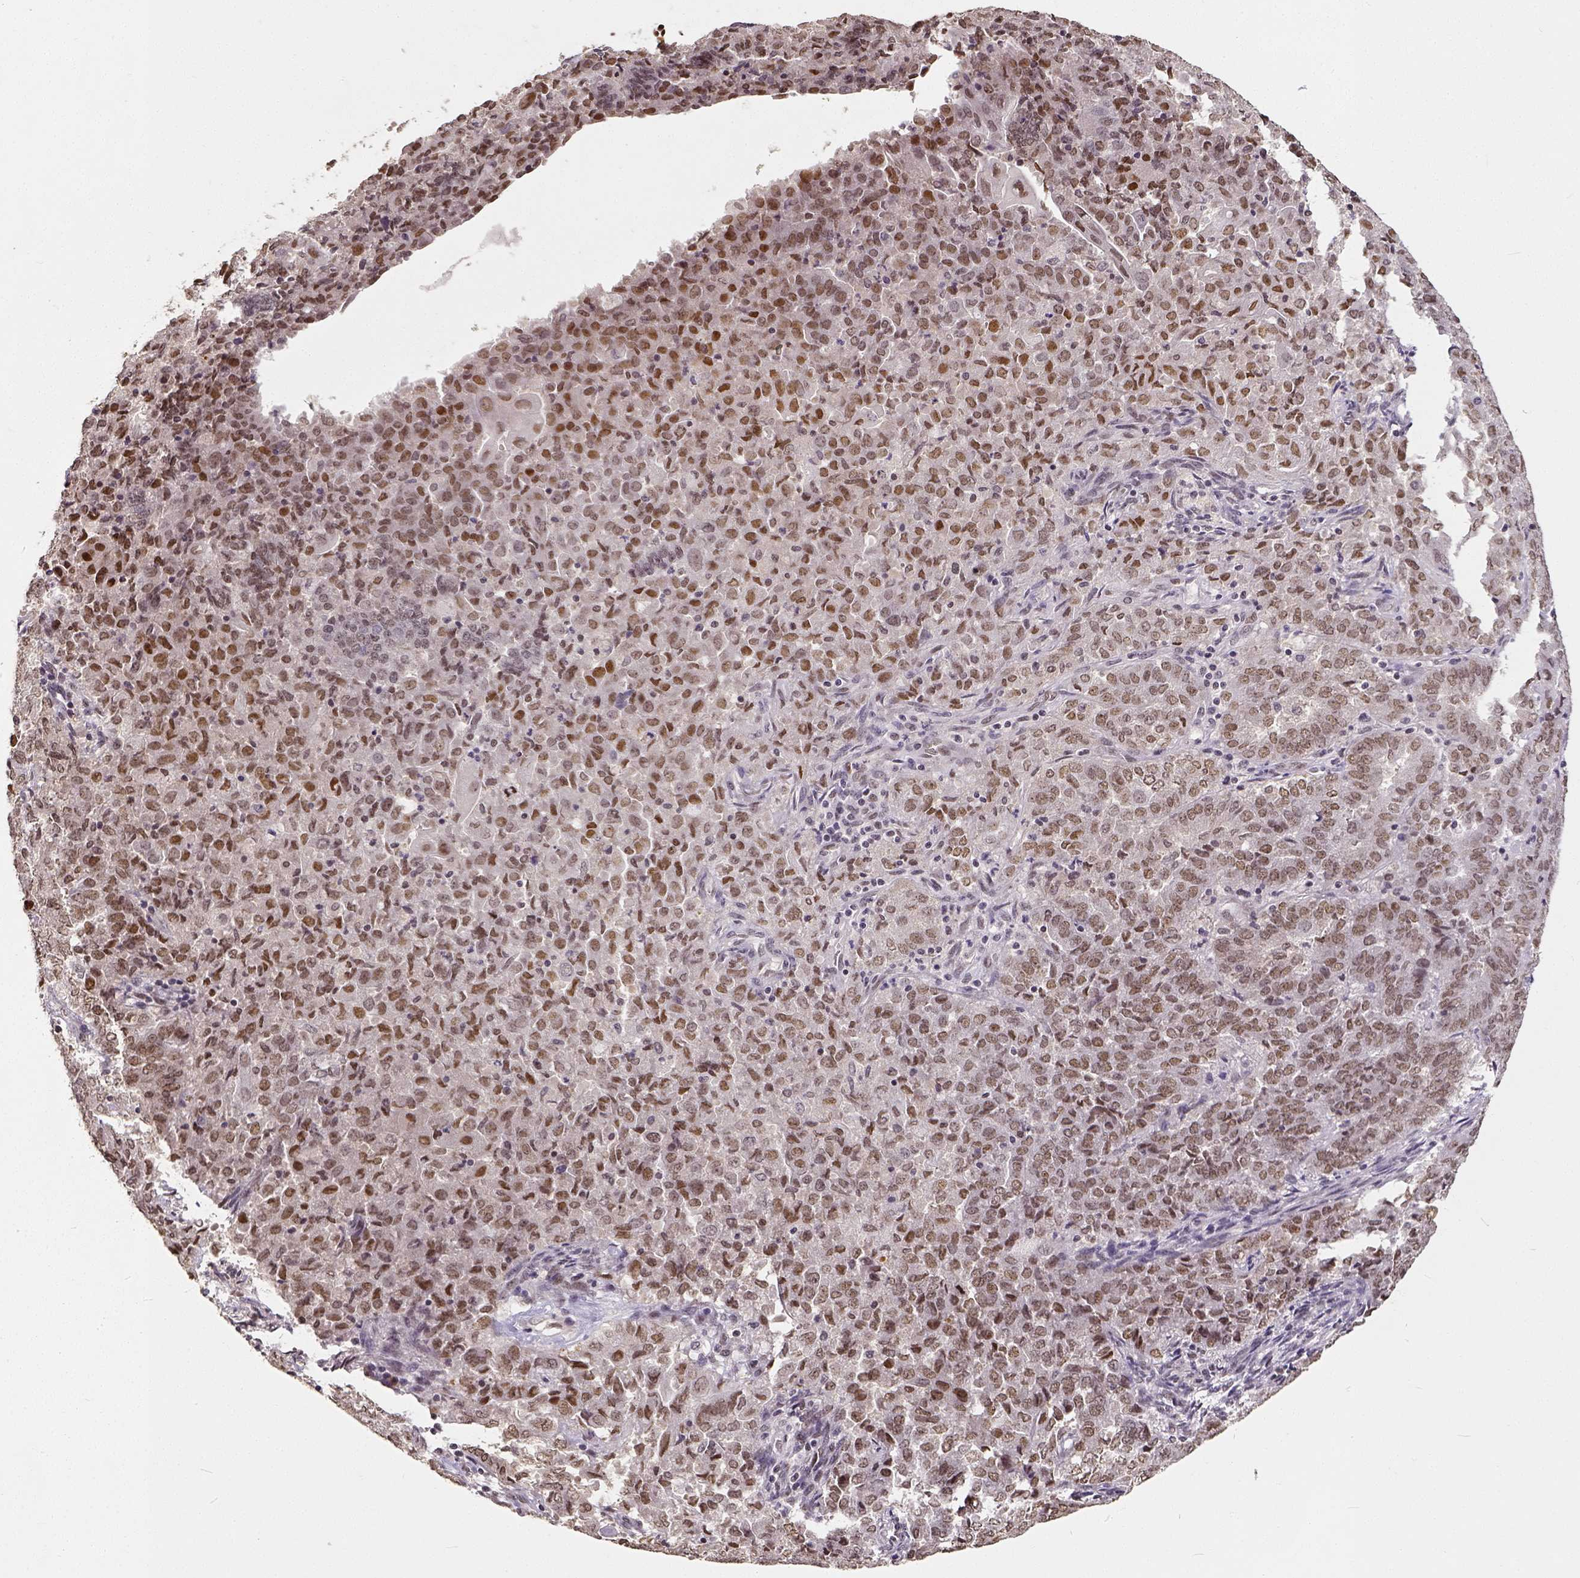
{"staining": {"intensity": "strong", "quantity": ">75%", "location": "nuclear"}, "tissue": "endometrial cancer", "cell_type": "Tumor cells", "image_type": "cancer", "snomed": [{"axis": "morphology", "description": "Adenocarcinoma, NOS"}, {"axis": "topography", "description": "Endometrium"}], "caption": "Tumor cells show high levels of strong nuclear positivity in approximately >75% of cells in endometrial adenocarcinoma.", "gene": "ATRX", "patient": {"sex": "female", "age": 72}}